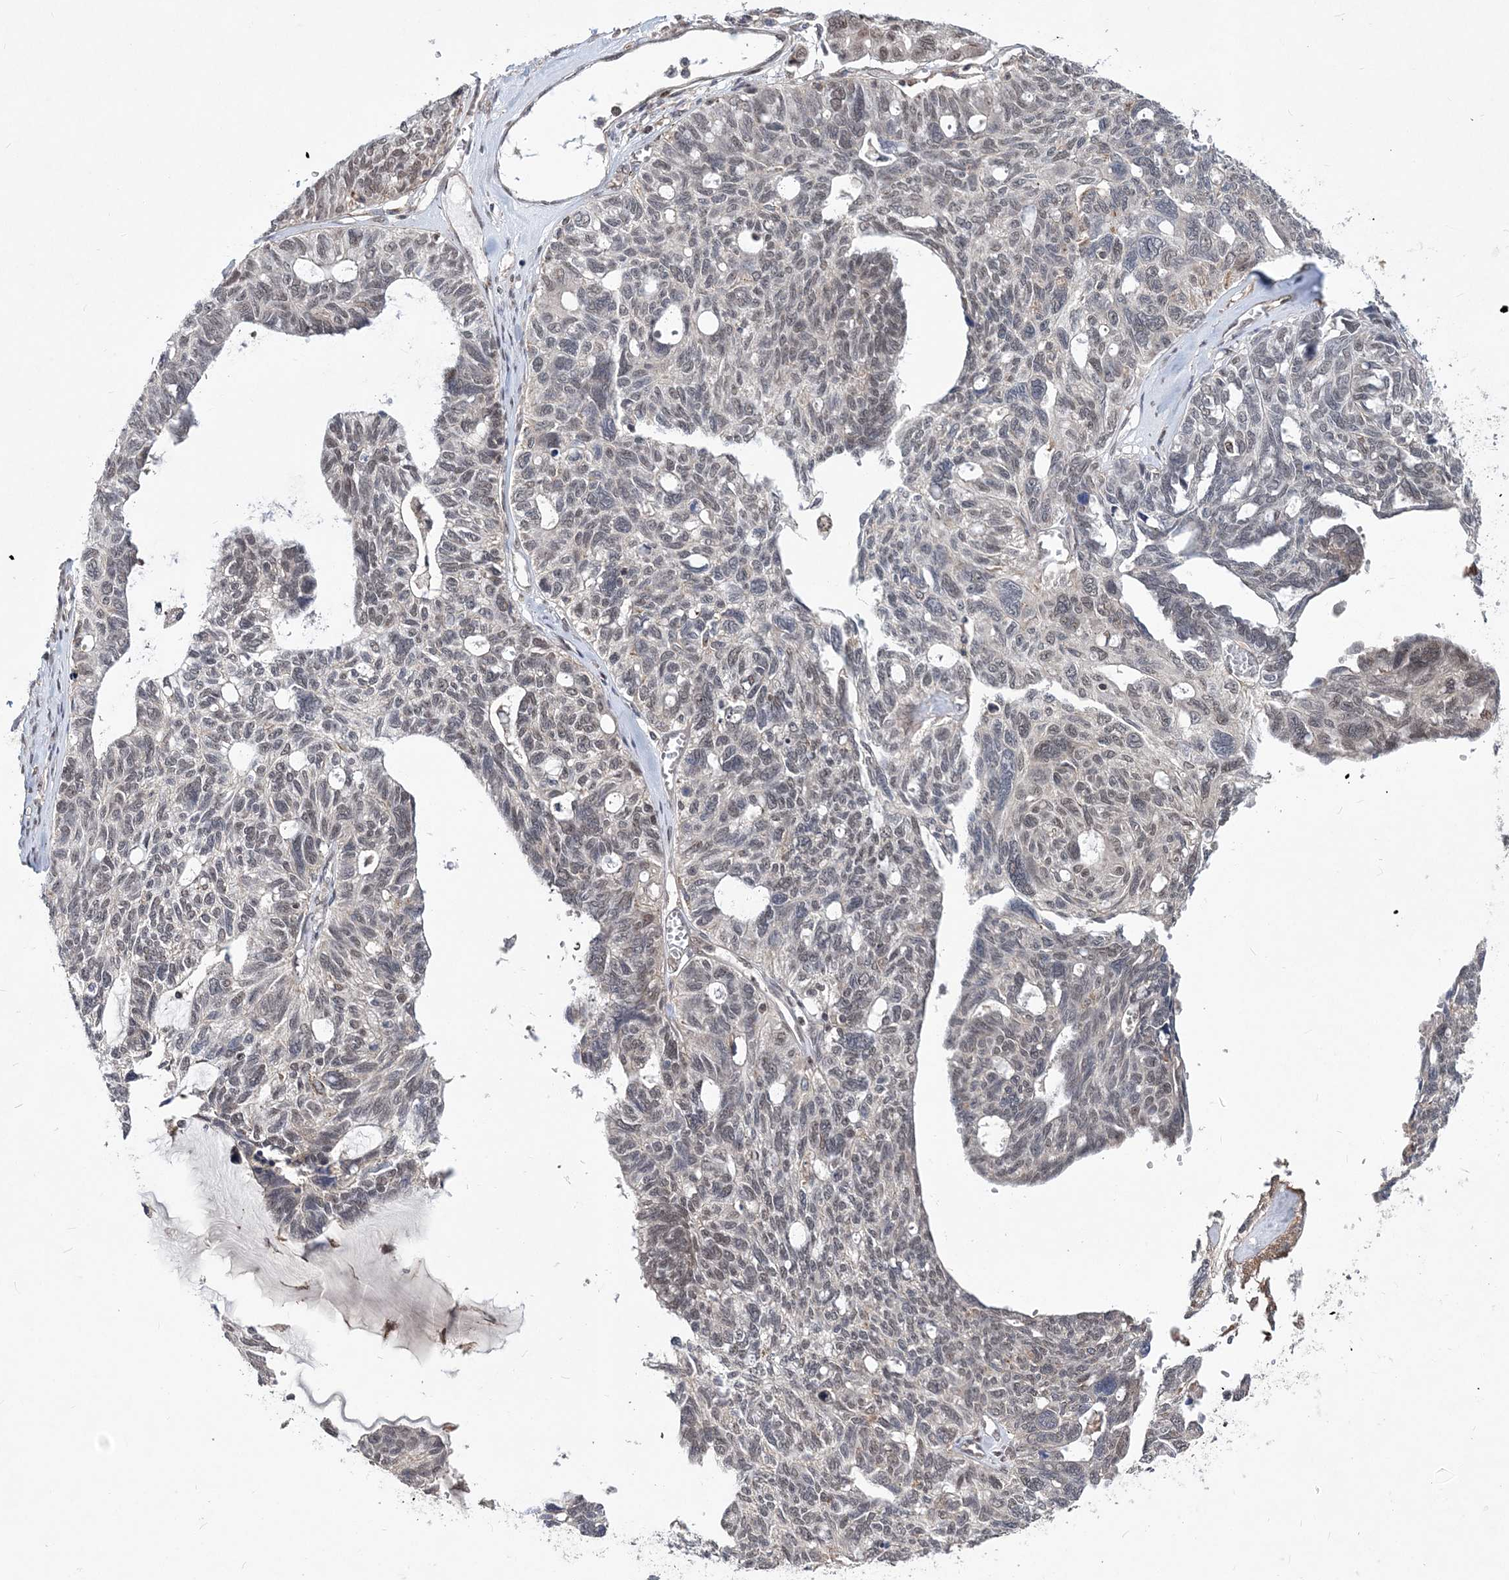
{"staining": {"intensity": "weak", "quantity": ">75%", "location": "nuclear"}, "tissue": "ovarian cancer", "cell_type": "Tumor cells", "image_type": "cancer", "snomed": [{"axis": "morphology", "description": "Cystadenocarcinoma, serous, NOS"}, {"axis": "topography", "description": "Ovary"}], "caption": "Serous cystadenocarcinoma (ovarian) stained for a protein (brown) shows weak nuclear positive staining in about >75% of tumor cells.", "gene": "BOD1L1", "patient": {"sex": "female", "age": 79}}